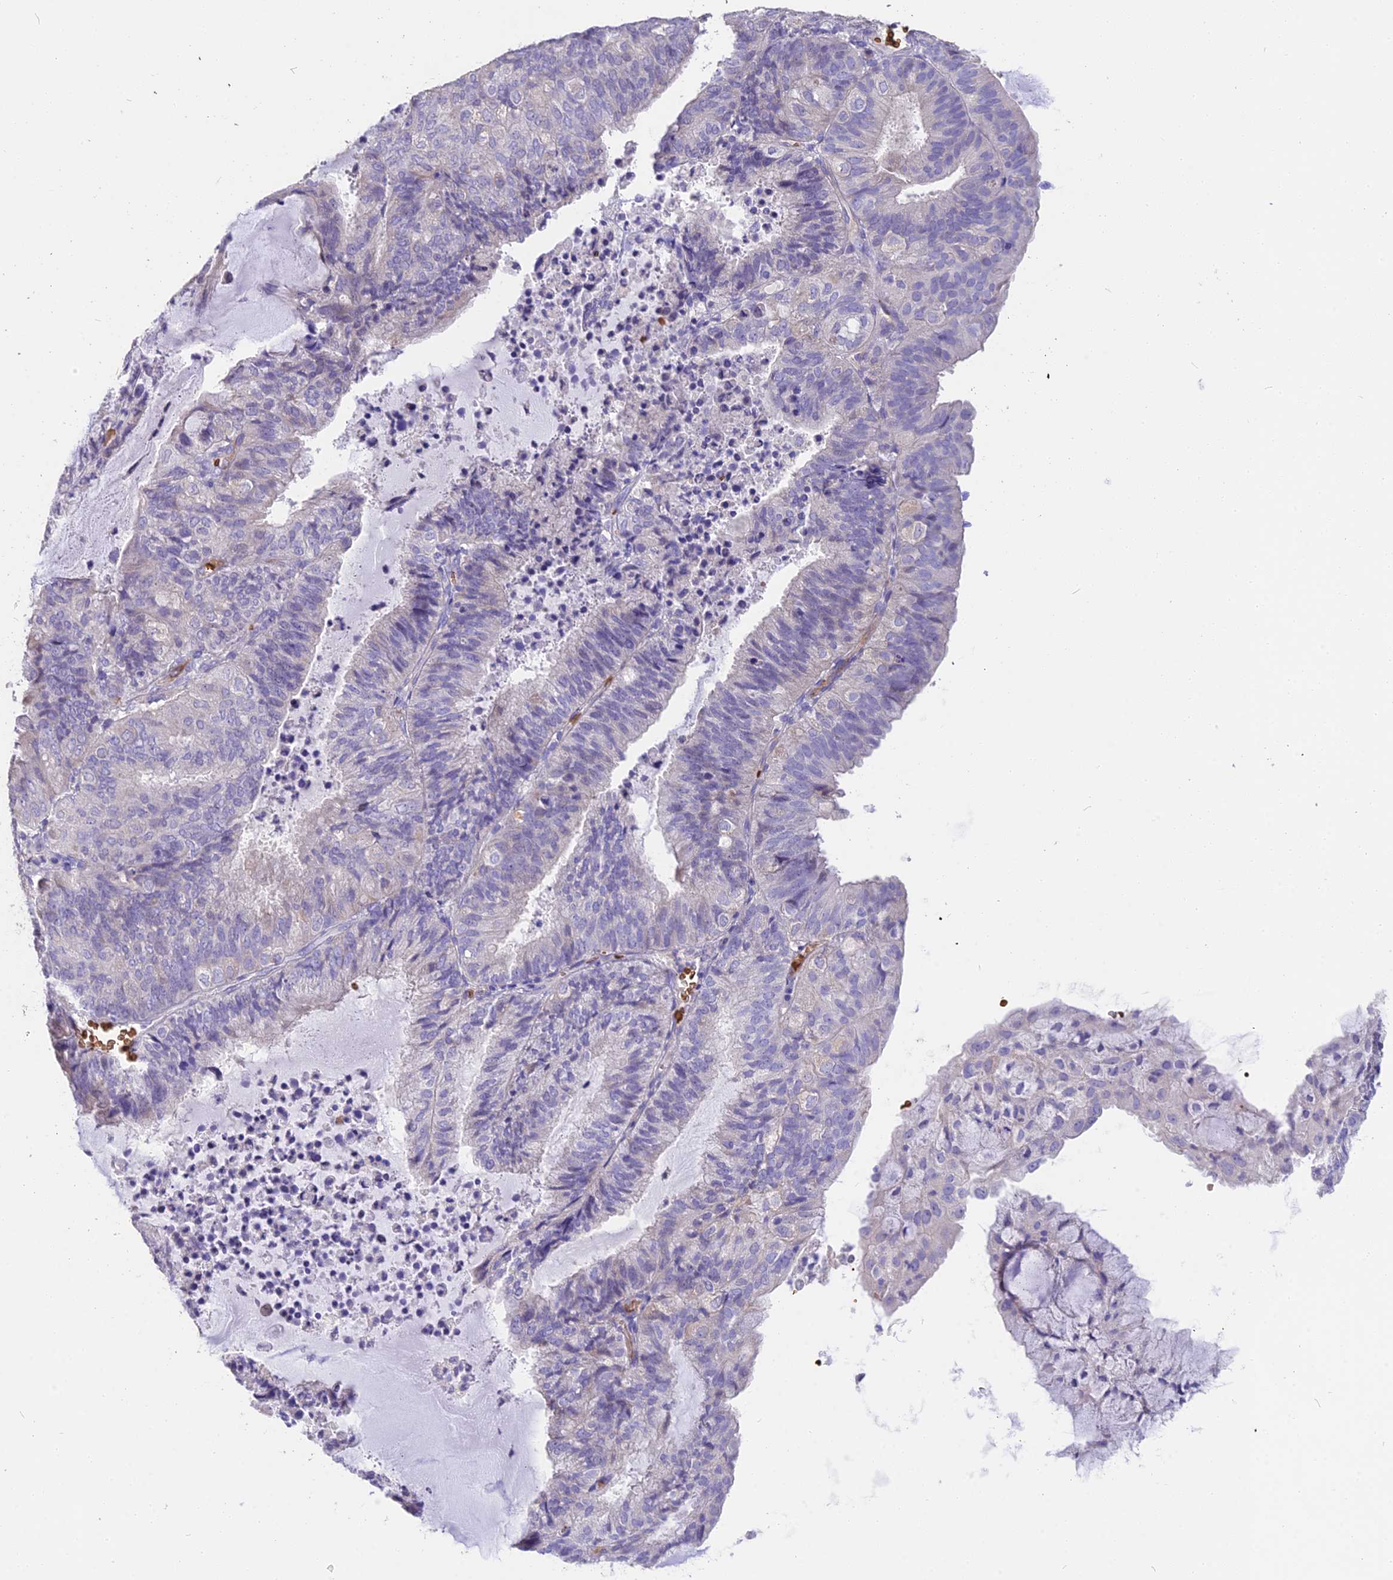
{"staining": {"intensity": "negative", "quantity": "none", "location": "none"}, "tissue": "endometrial cancer", "cell_type": "Tumor cells", "image_type": "cancer", "snomed": [{"axis": "morphology", "description": "Adenocarcinoma, NOS"}, {"axis": "topography", "description": "Endometrium"}], "caption": "A photomicrograph of endometrial cancer (adenocarcinoma) stained for a protein shows no brown staining in tumor cells.", "gene": "TNNC2", "patient": {"sex": "female", "age": 81}}